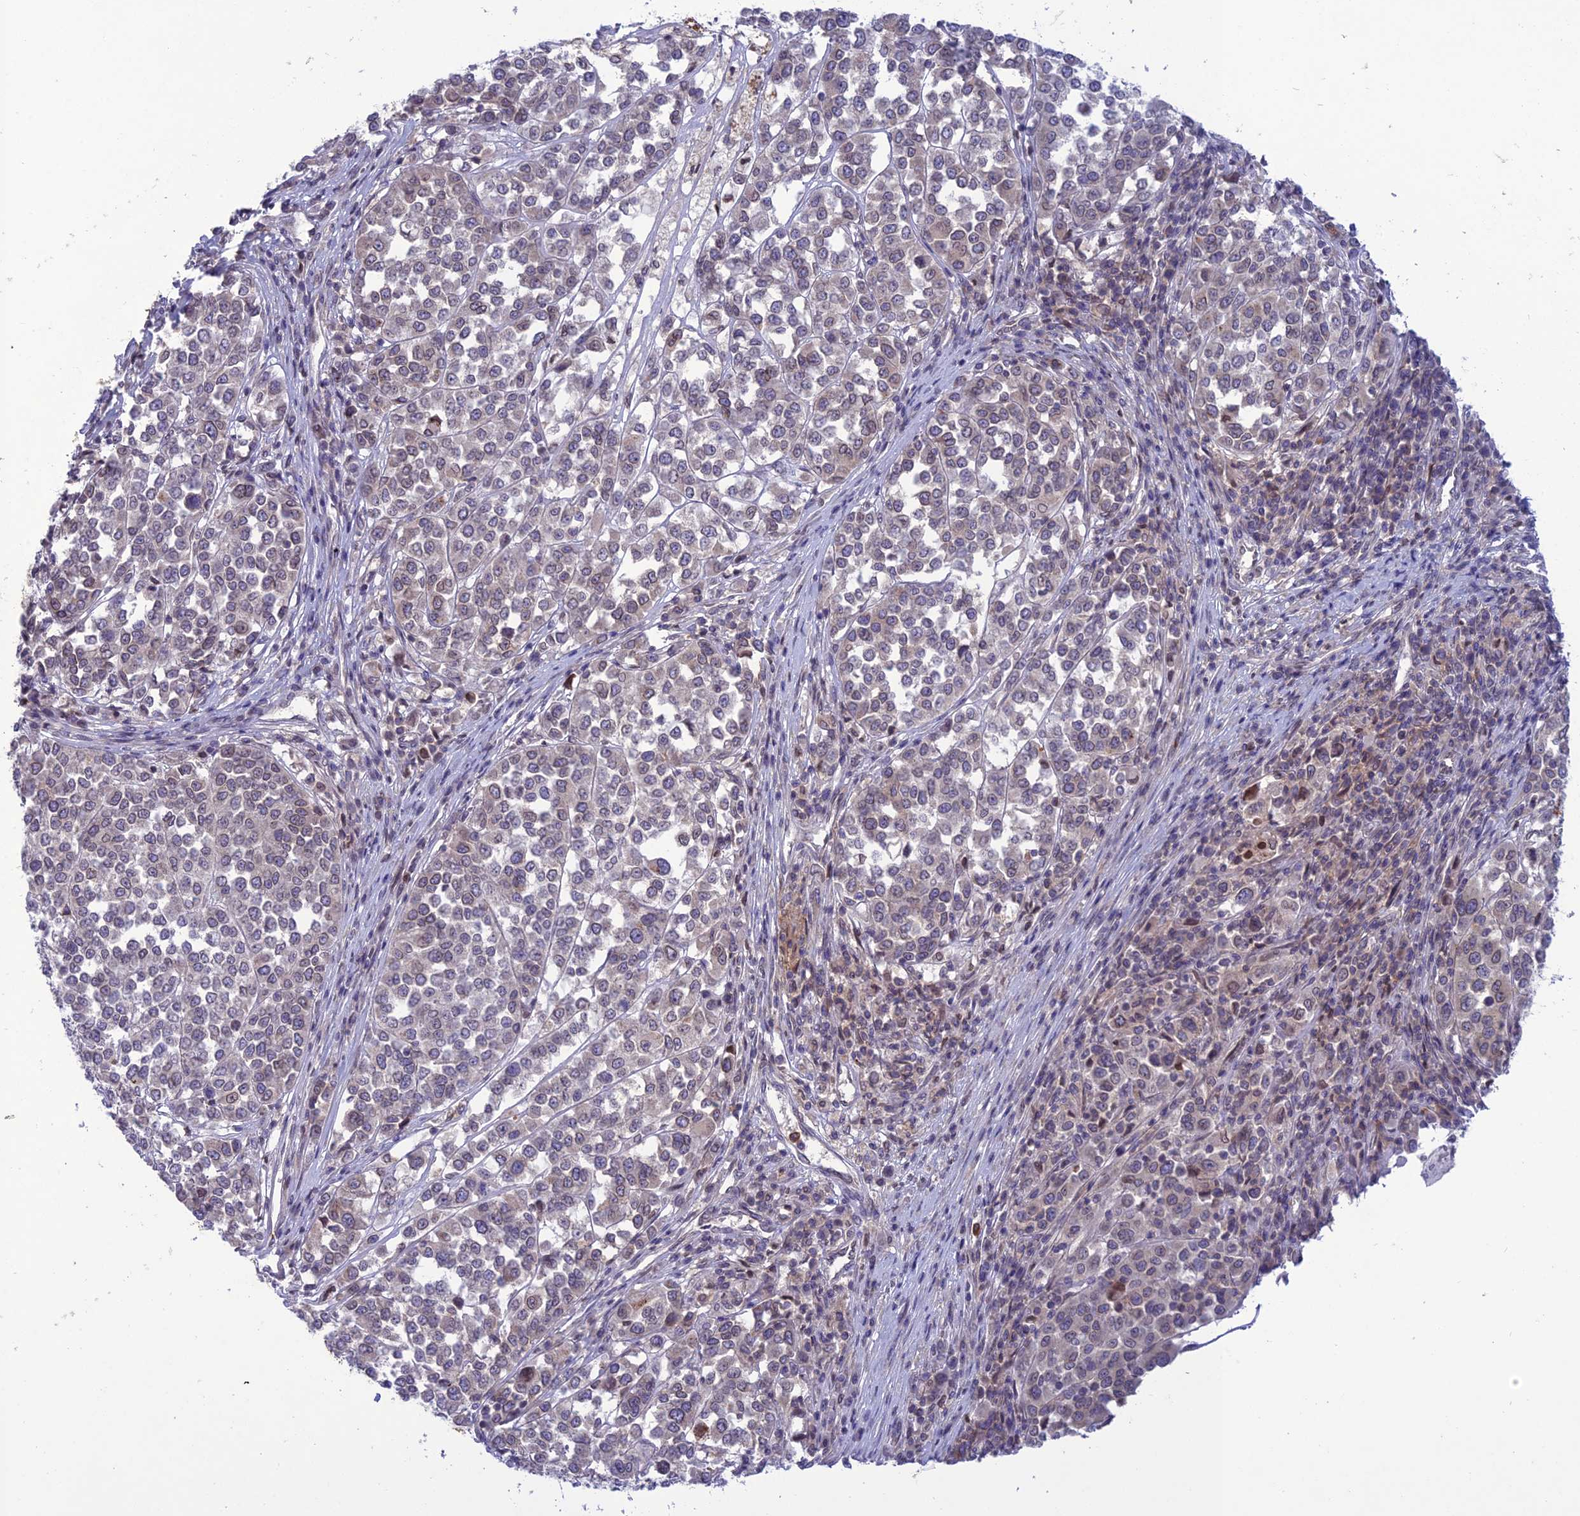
{"staining": {"intensity": "weak", "quantity": "25%-75%", "location": "cytoplasmic/membranous,nuclear"}, "tissue": "melanoma", "cell_type": "Tumor cells", "image_type": "cancer", "snomed": [{"axis": "morphology", "description": "Malignant melanoma, Metastatic site"}, {"axis": "topography", "description": "Lymph node"}], "caption": "Tumor cells exhibit weak cytoplasmic/membranous and nuclear expression in approximately 25%-75% of cells in malignant melanoma (metastatic site).", "gene": "WDR46", "patient": {"sex": "male", "age": 44}}